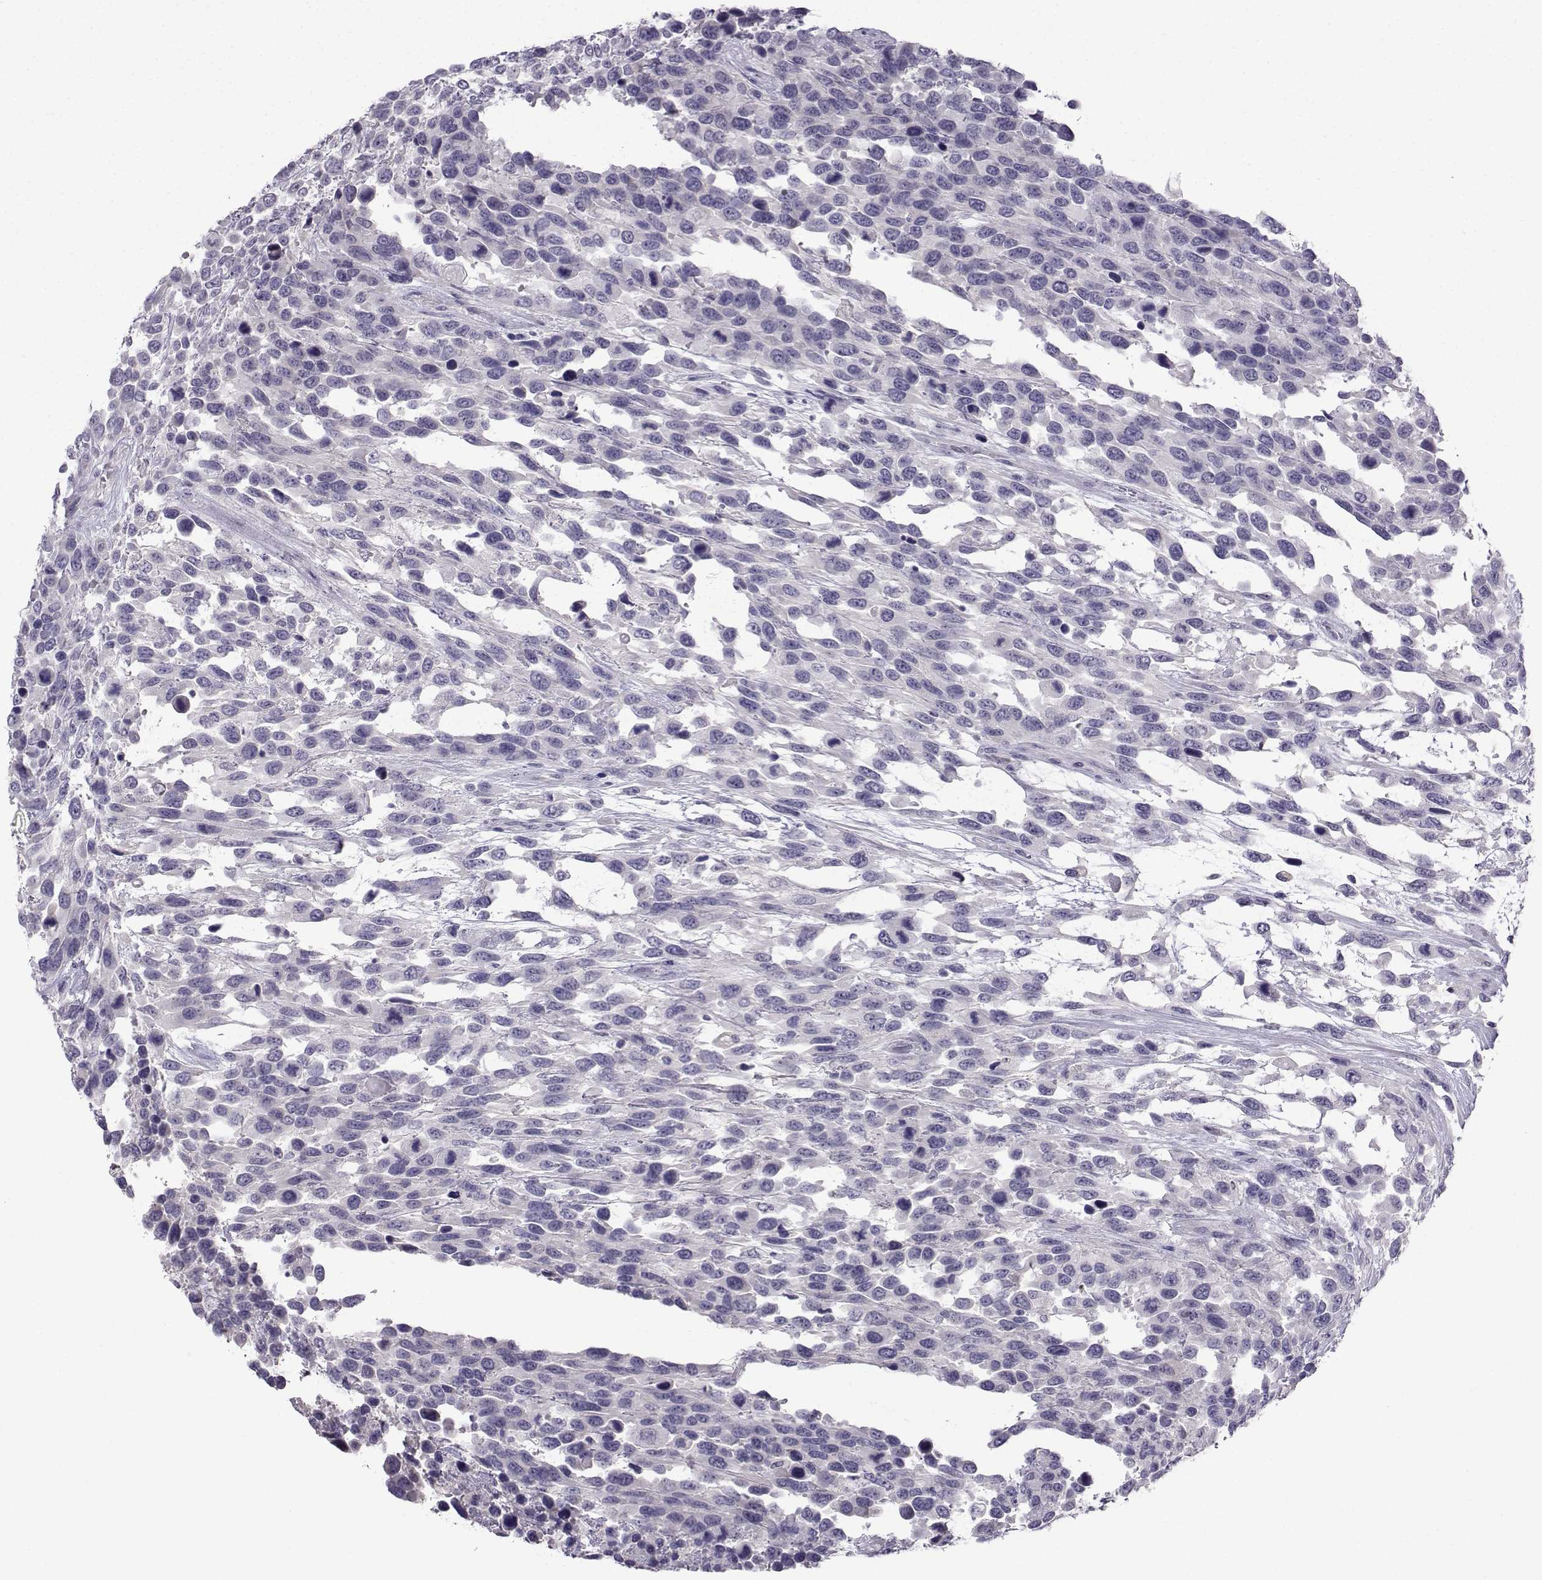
{"staining": {"intensity": "negative", "quantity": "none", "location": "none"}, "tissue": "urothelial cancer", "cell_type": "Tumor cells", "image_type": "cancer", "snomed": [{"axis": "morphology", "description": "Urothelial carcinoma, High grade"}, {"axis": "topography", "description": "Urinary bladder"}], "caption": "Tumor cells show no significant positivity in urothelial cancer.", "gene": "CRYBB1", "patient": {"sex": "female", "age": 70}}